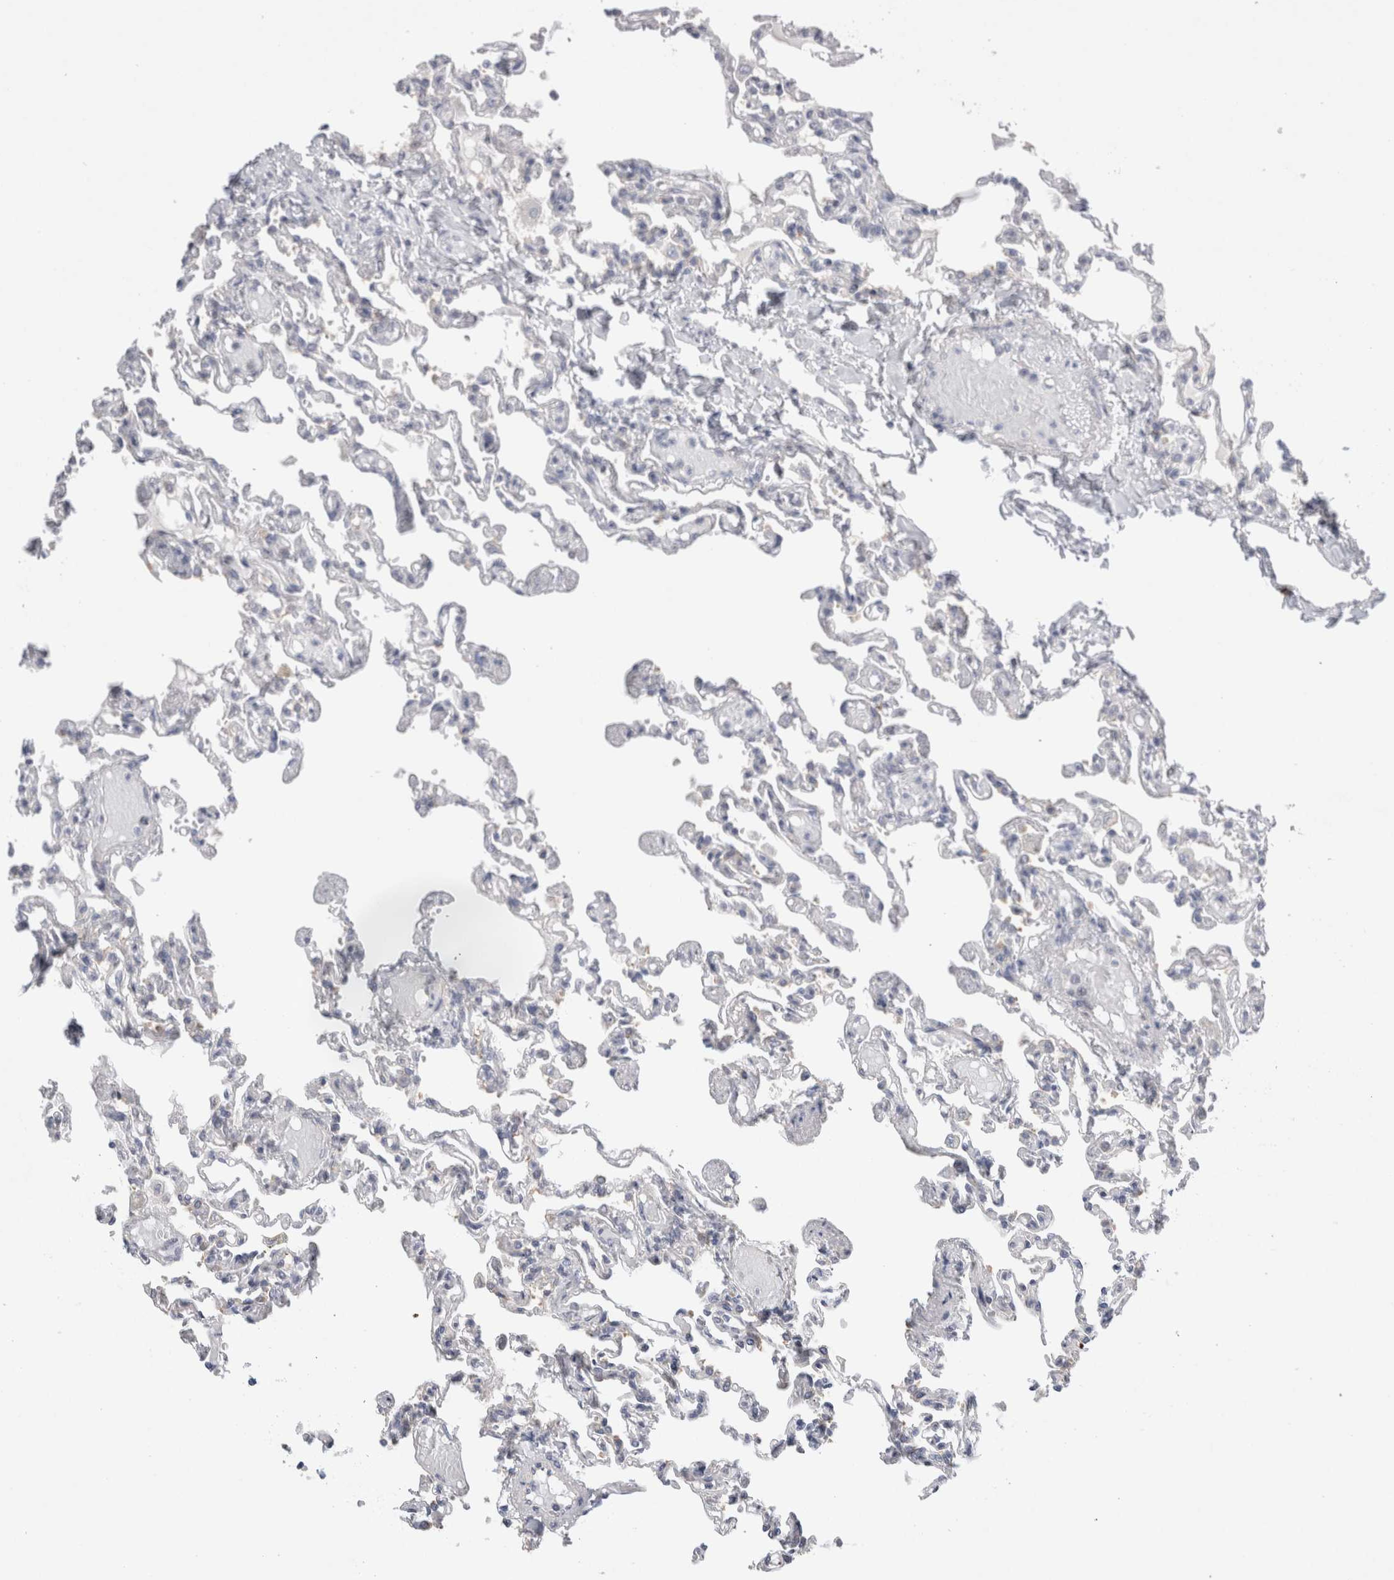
{"staining": {"intensity": "negative", "quantity": "none", "location": "none"}, "tissue": "lung", "cell_type": "Alveolar cells", "image_type": "normal", "snomed": [{"axis": "morphology", "description": "Normal tissue, NOS"}, {"axis": "topography", "description": "Lung"}], "caption": "High power microscopy micrograph of an immunohistochemistry (IHC) photomicrograph of normal lung, revealing no significant staining in alveolar cells.", "gene": "TRMT9B", "patient": {"sex": "male", "age": 21}}